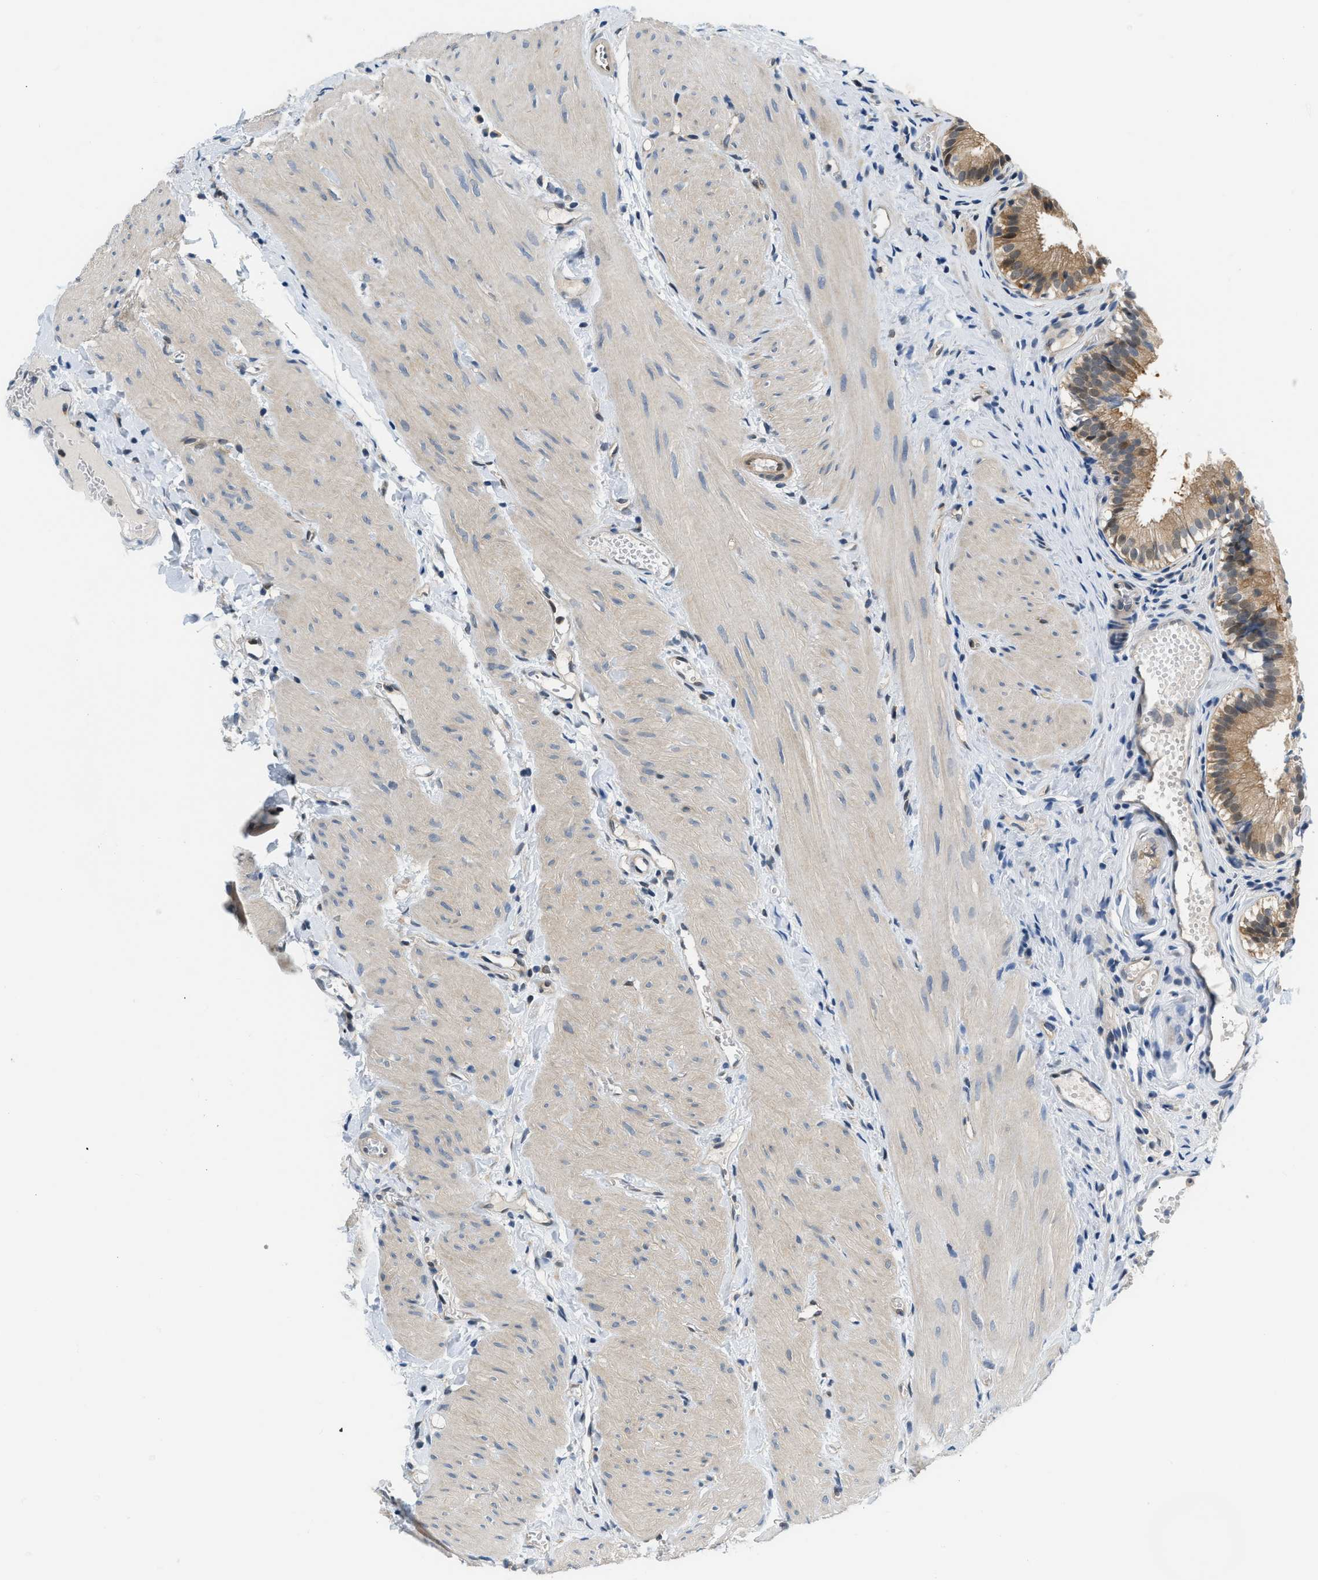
{"staining": {"intensity": "moderate", "quantity": ">75%", "location": "cytoplasmic/membranous"}, "tissue": "gallbladder", "cell_type": "Glandular cells", "image_type": "normal", "snomed": [{"axis": "morphology", "description": "Normal tissue, NOS"}, {"axis": "topography", "description": "Gallbladder"}], "caption": "Immunohistochemical staining of benign human gallbladder displays moderate cytoplasmic/membranous protein positivity in approximately >75% of glandular cells.", "gene": "EIF4EBP2", "patient": {"sex": "female", "age": 26}}